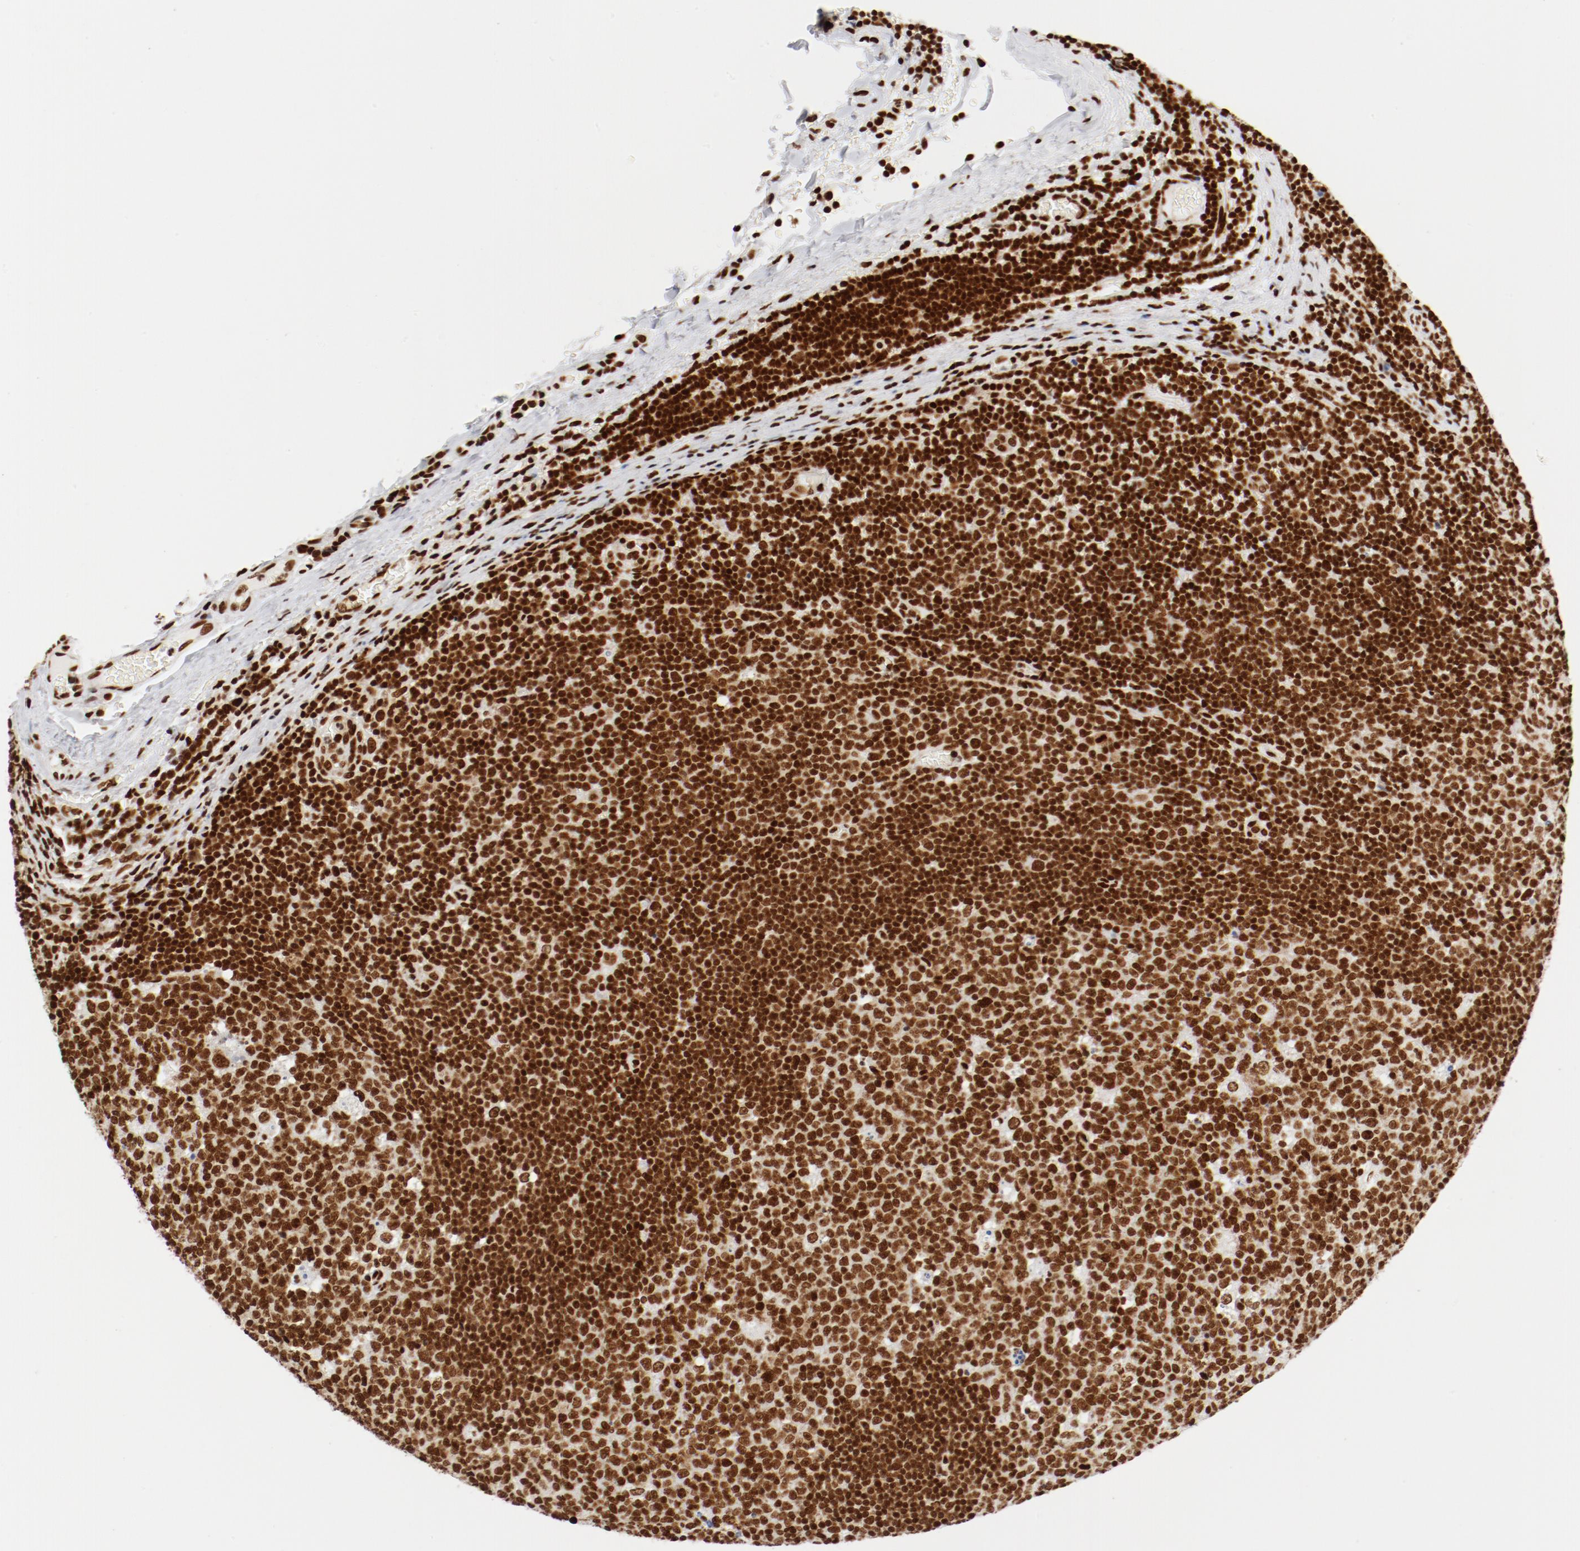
{"staining": {"intensity": "strong", "quantity": ">75%", "location": "nuclear"}, "tissue": "lymph node", "cell_type": "Germinal center cells", "image_type": "normal", "snomed": [{"axis": "morphology", "description": "Normal tissue, NOS"}, {"axis": "topography", "description": "Lymph node"}, {"axis": "topography", "description": "Salivary gland"}], "caption": "Benign lymph node was stained to show a protein in brown. There is high levels of strong nuclear expression in about >75% of germinal center cells.", "gene": "CTBP1", "patient": {"sex": "male", "age": 8}}